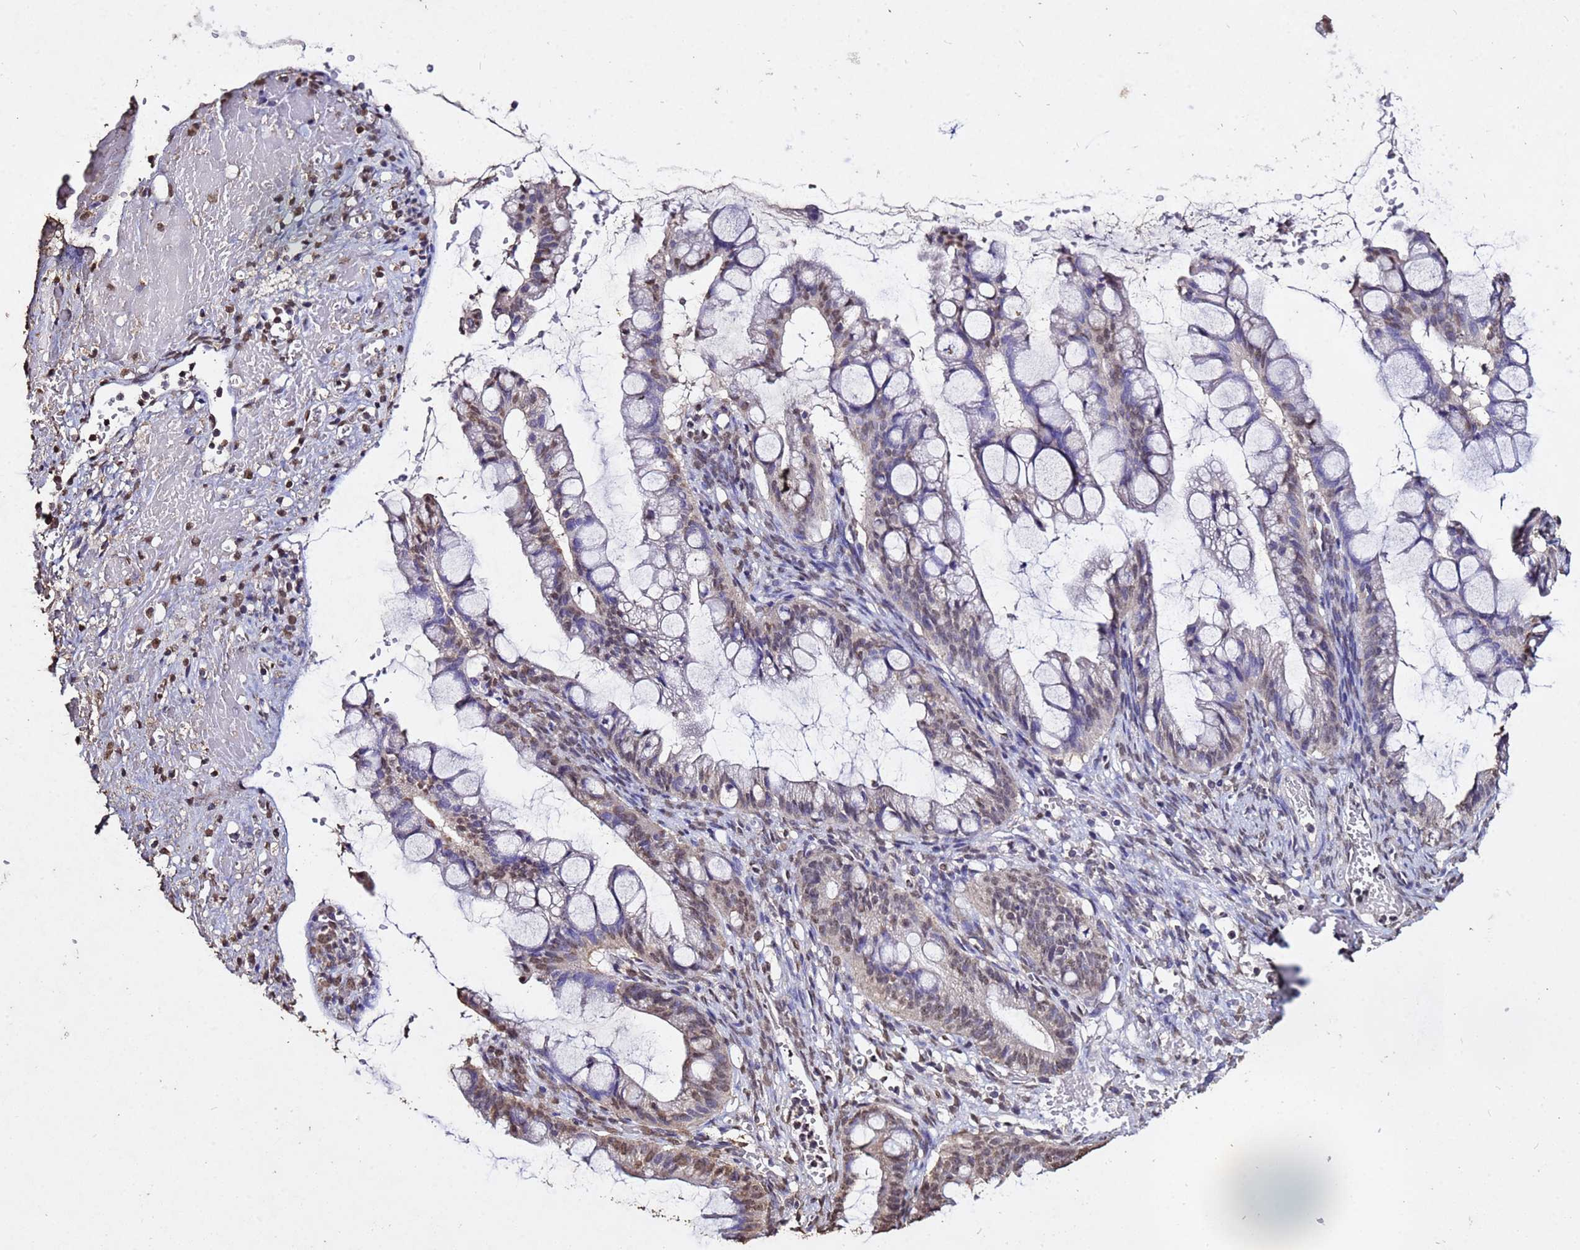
{"staining": {"intensity": "moderate", "quantity": "<25%", "location": "nuclear"}, "tissue": "ovarian cancer", "cell_type": "Tumor cells", "image_type": "cancer", "snomed": [{"axis": "morphology", "description": "Cystadenocarcinoma, mucinous, NOS"}, {"axis": "topography", "description": "Ovary"}], "caption": "This histopathology image exhibits immunohistochemistry staining of mucinous cystadenocarcinoma (ovarian), with low moderate nuclear positivity in about <25% of tumor cells.", "gene": "MYOCD", "patient": {"sex": "female", "age": 73}}